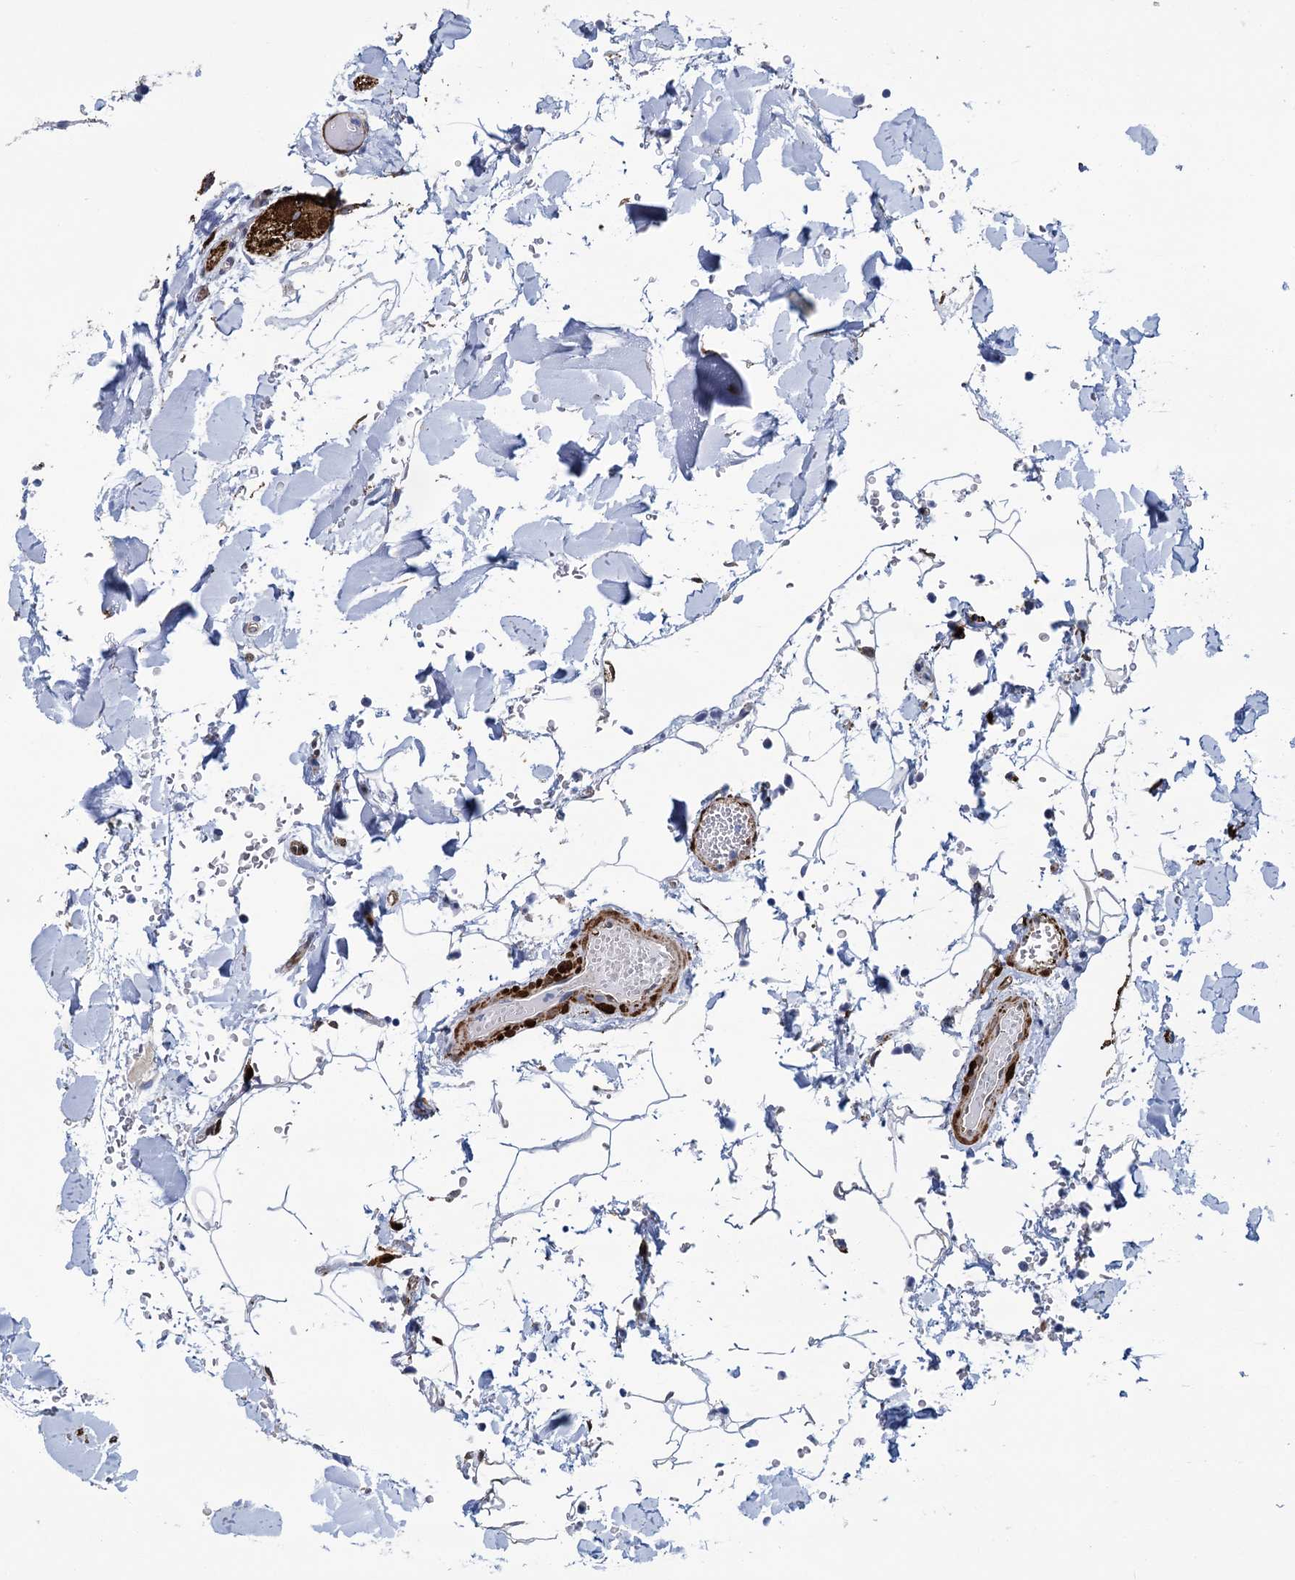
{"staining": {"intensity": "strong", "quantity": ">75%", "location": "cytoplasmic/membranous"}, "tissue": "colon", "cell_type": "Endothelial cells", "image_type": "normal", "snomed": [{"axis": "morphology", "description": "Normal tissue, NOS"}, {"axis": "topography", "description": "Colon"}], "caption": "Protein expression analysis of normal colon displays strong cytoplasmic/membranous positivity in about >75% of endothelial cells. Using DAB (brown) and hematoxylin (blue) stains, captured at high magnification using brightfield microscopy.", "gene": "SNCG", "patient": {"sex": "male", "age": 75}}